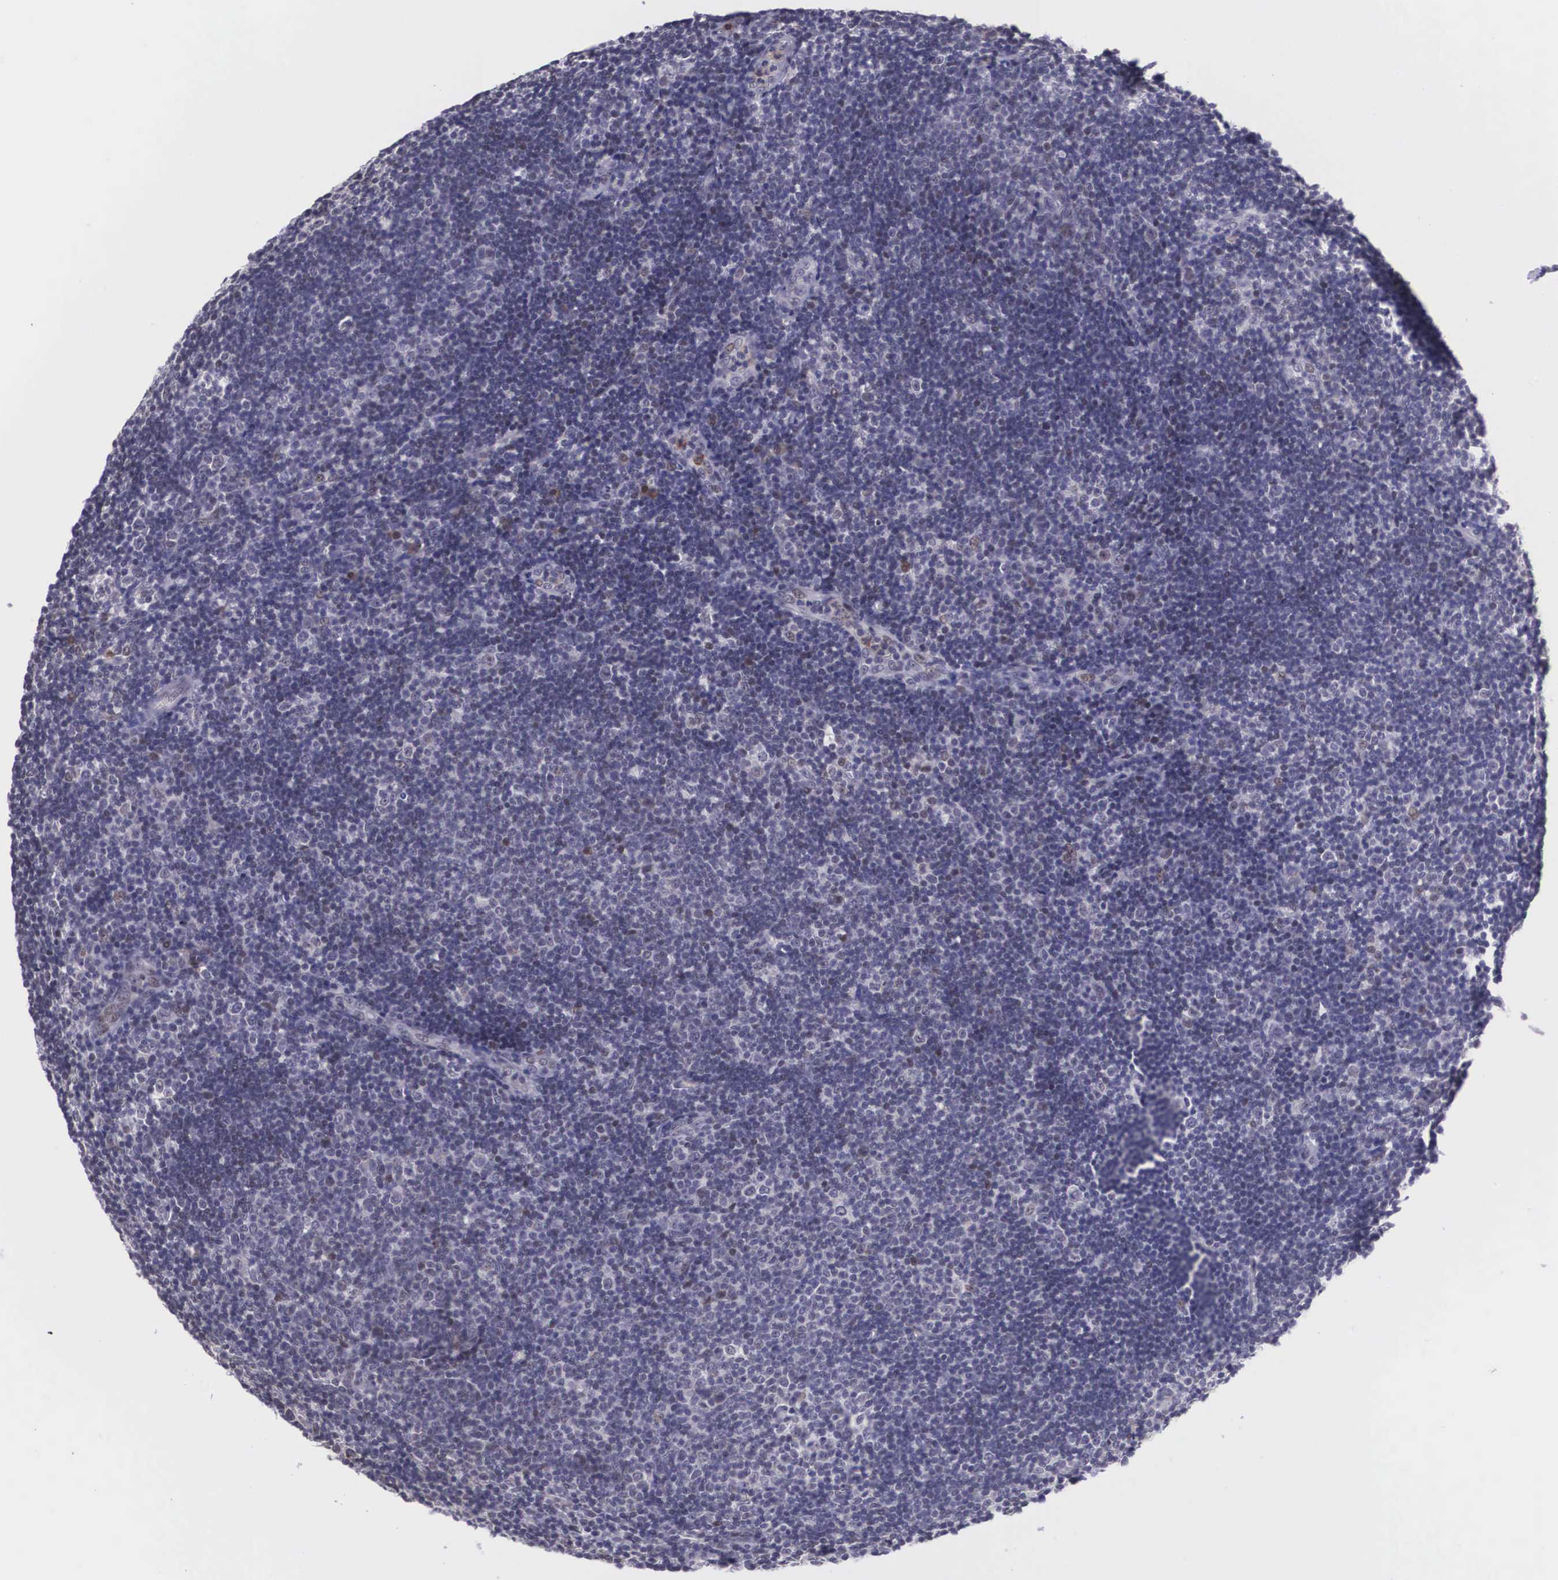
{"staining": {"intensity": "negative", "quantity": "none", "location": "none"}, "tissue": "lymphoma", "cell_type": "Tumor cells", "image_type": "cancer", "snomed": [{"axis": "morphology", "description": "Malignant lymphoma, non-Hodgkin's type, Low grade"}, {"axis": "topography", "description": "Lymph node"}], "caption": "Image shows no significant protein expression in tumor cells of low-grade malignant lymphoma, non-Hodgkin's type. Brightfield microscopy of immunohistochemistry stained with DAB (brown) and hematoxylin (blue), captured at high magnification.", "gene": "SLC25A21", "patient": {"sex": "male", "age": 49}}